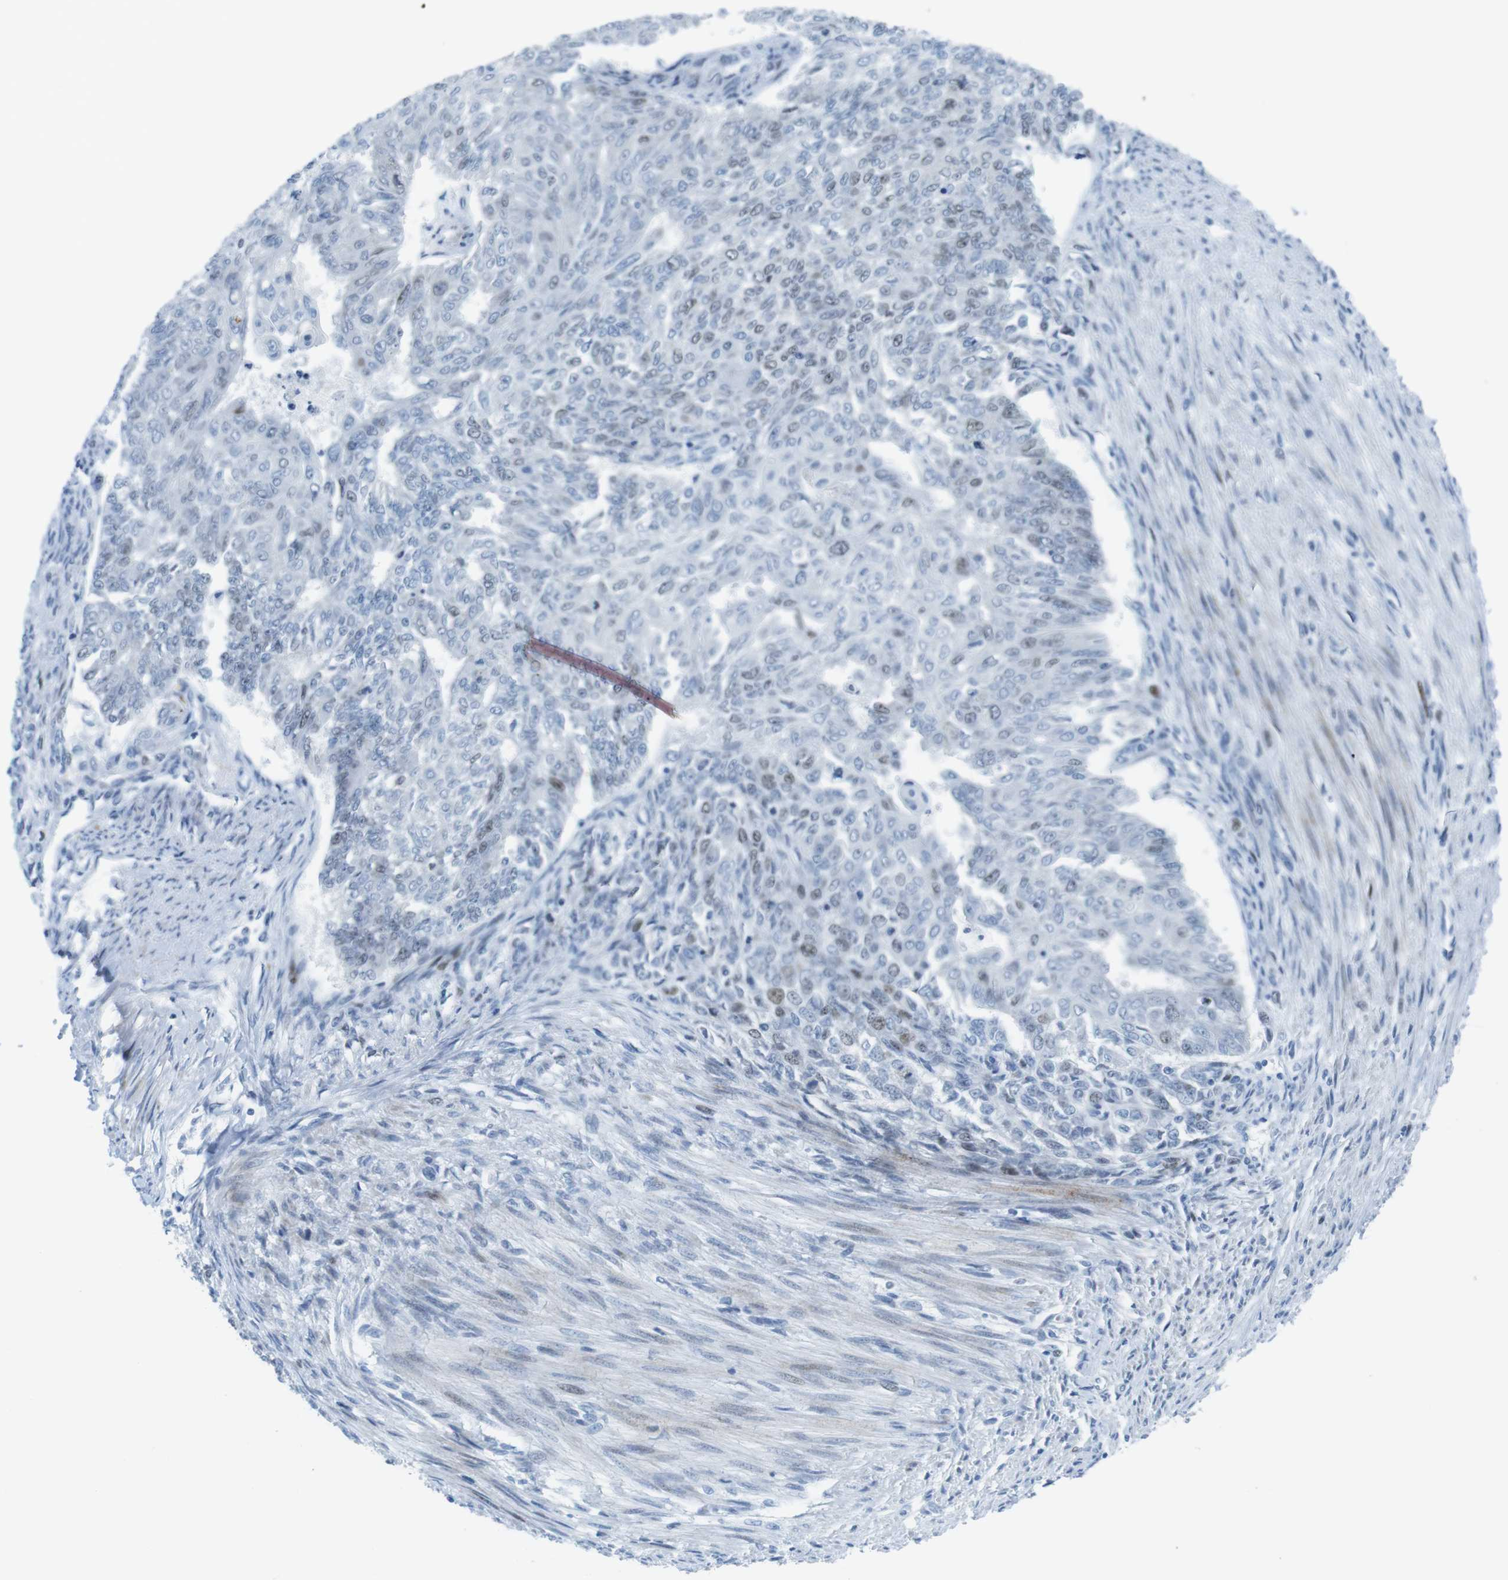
{"staining": {"intensity": "weak", "quantity": "<25%", "location": "nuclear"}, "tissue": "endometrial cancer", "cell_type": "Tumor cells", "image_type": "cancer", "snomed": [{"axis": "morphology", "description": "Adenocarcinoma, NOS"}, {"axis": "topography", "description": "Endometrium"}], "caption": "IHC of endometrial cancer demonstrates no staining in tumor cells. (Immunohistochemistry (ihc), brightfield microscopy, high magnification).", "gene": "CHAF1A", "patient": {"sex": "female", "age": 32}}